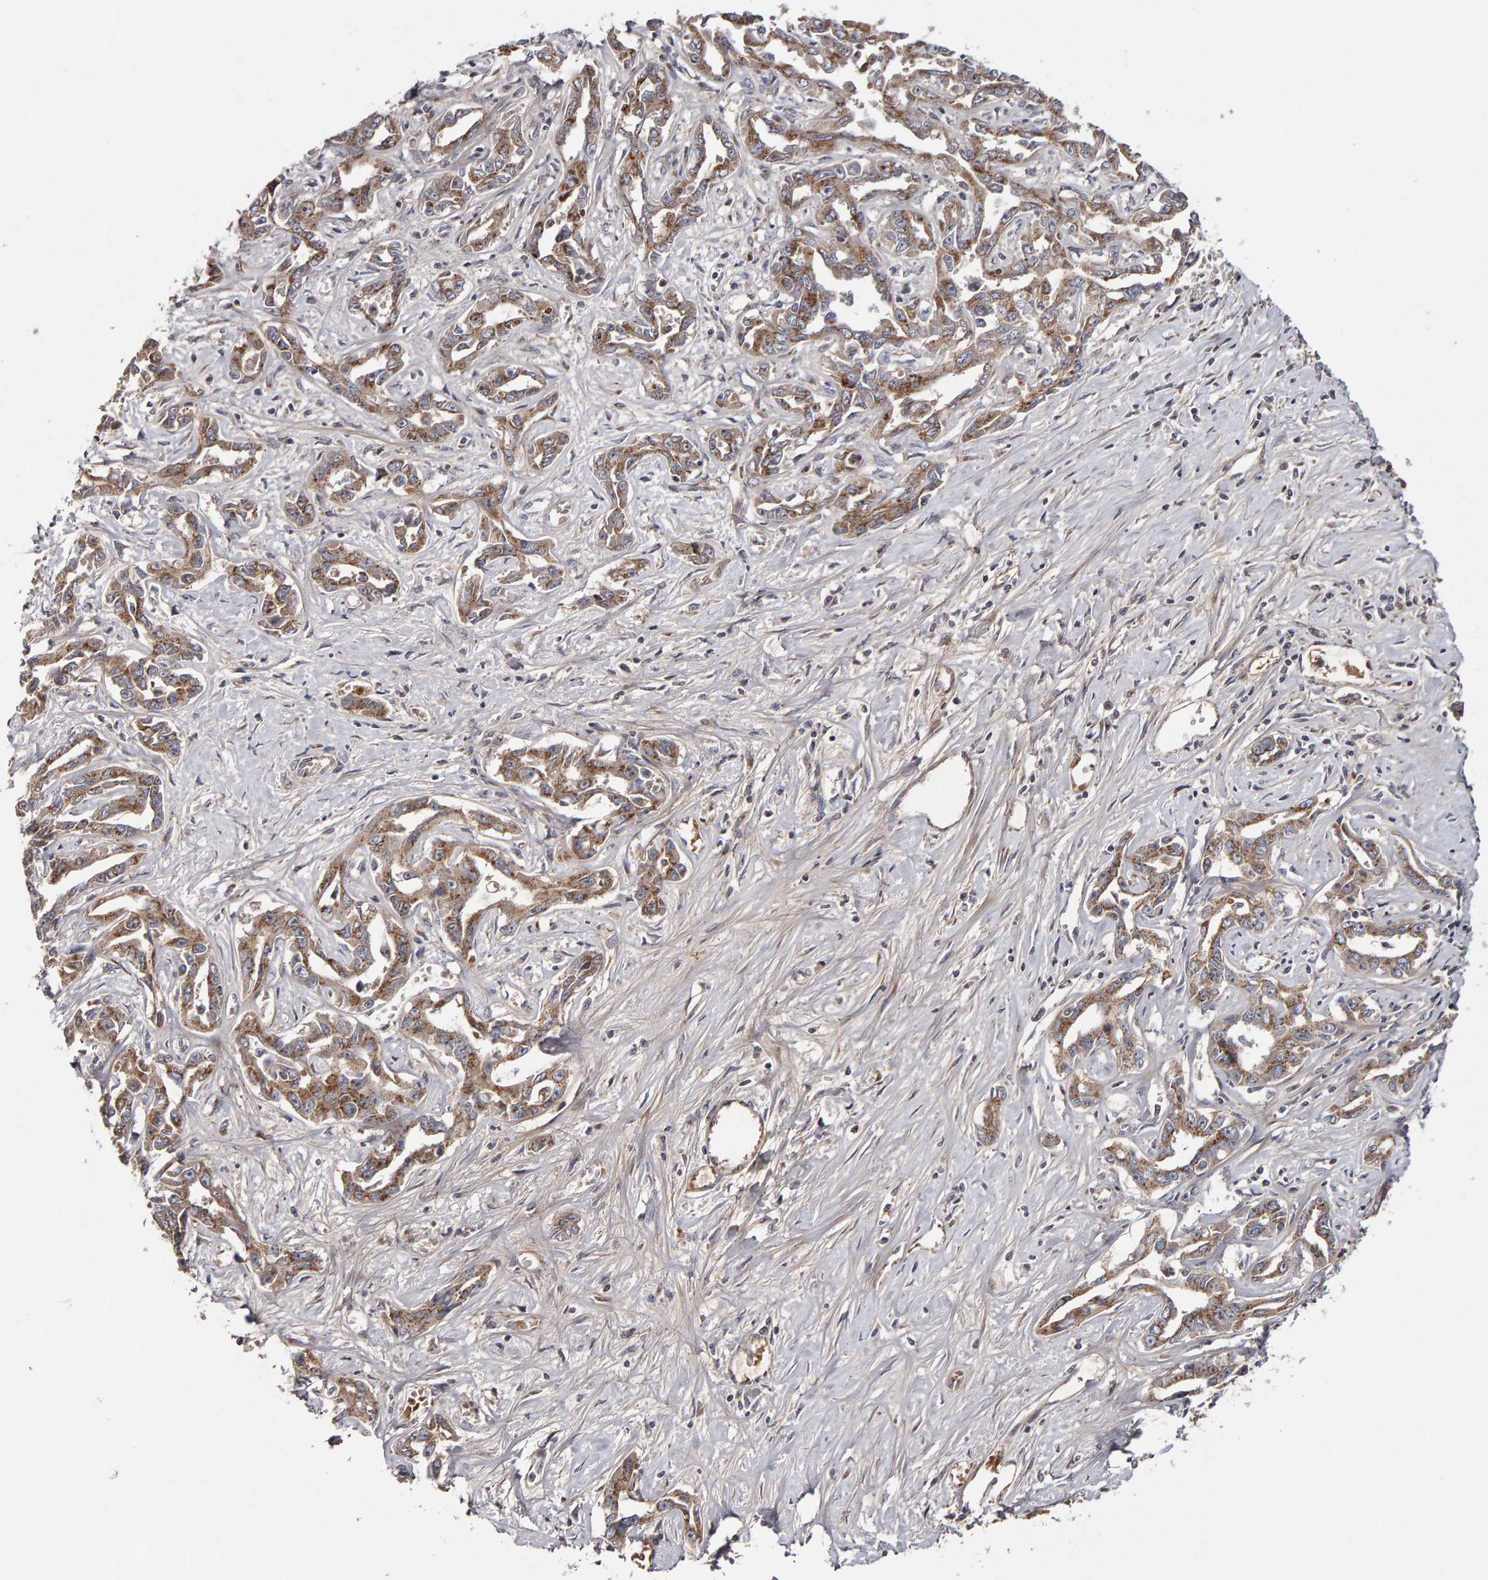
{"staining": {"intensity": "moderate", "quantity": ">75%", "location": "cytoplasmic/membranous"}, "tissue": "liver cancer", "cell_type": "Tumor cells", "image_type": "cancer", "snomed": [{"axis": "morphology", "description": "Cholangiocarcinoma"}, {"axis": "topography", "description": "Liver"}], "caption": "Immunohistochemical staining of liver cancer exhibits medium levels of moderate cytoplasmic/membranous staining in approximately >75% of tumor cells.", "gene": "CANT1", "patient": {"sex": "male", "age": 59}}